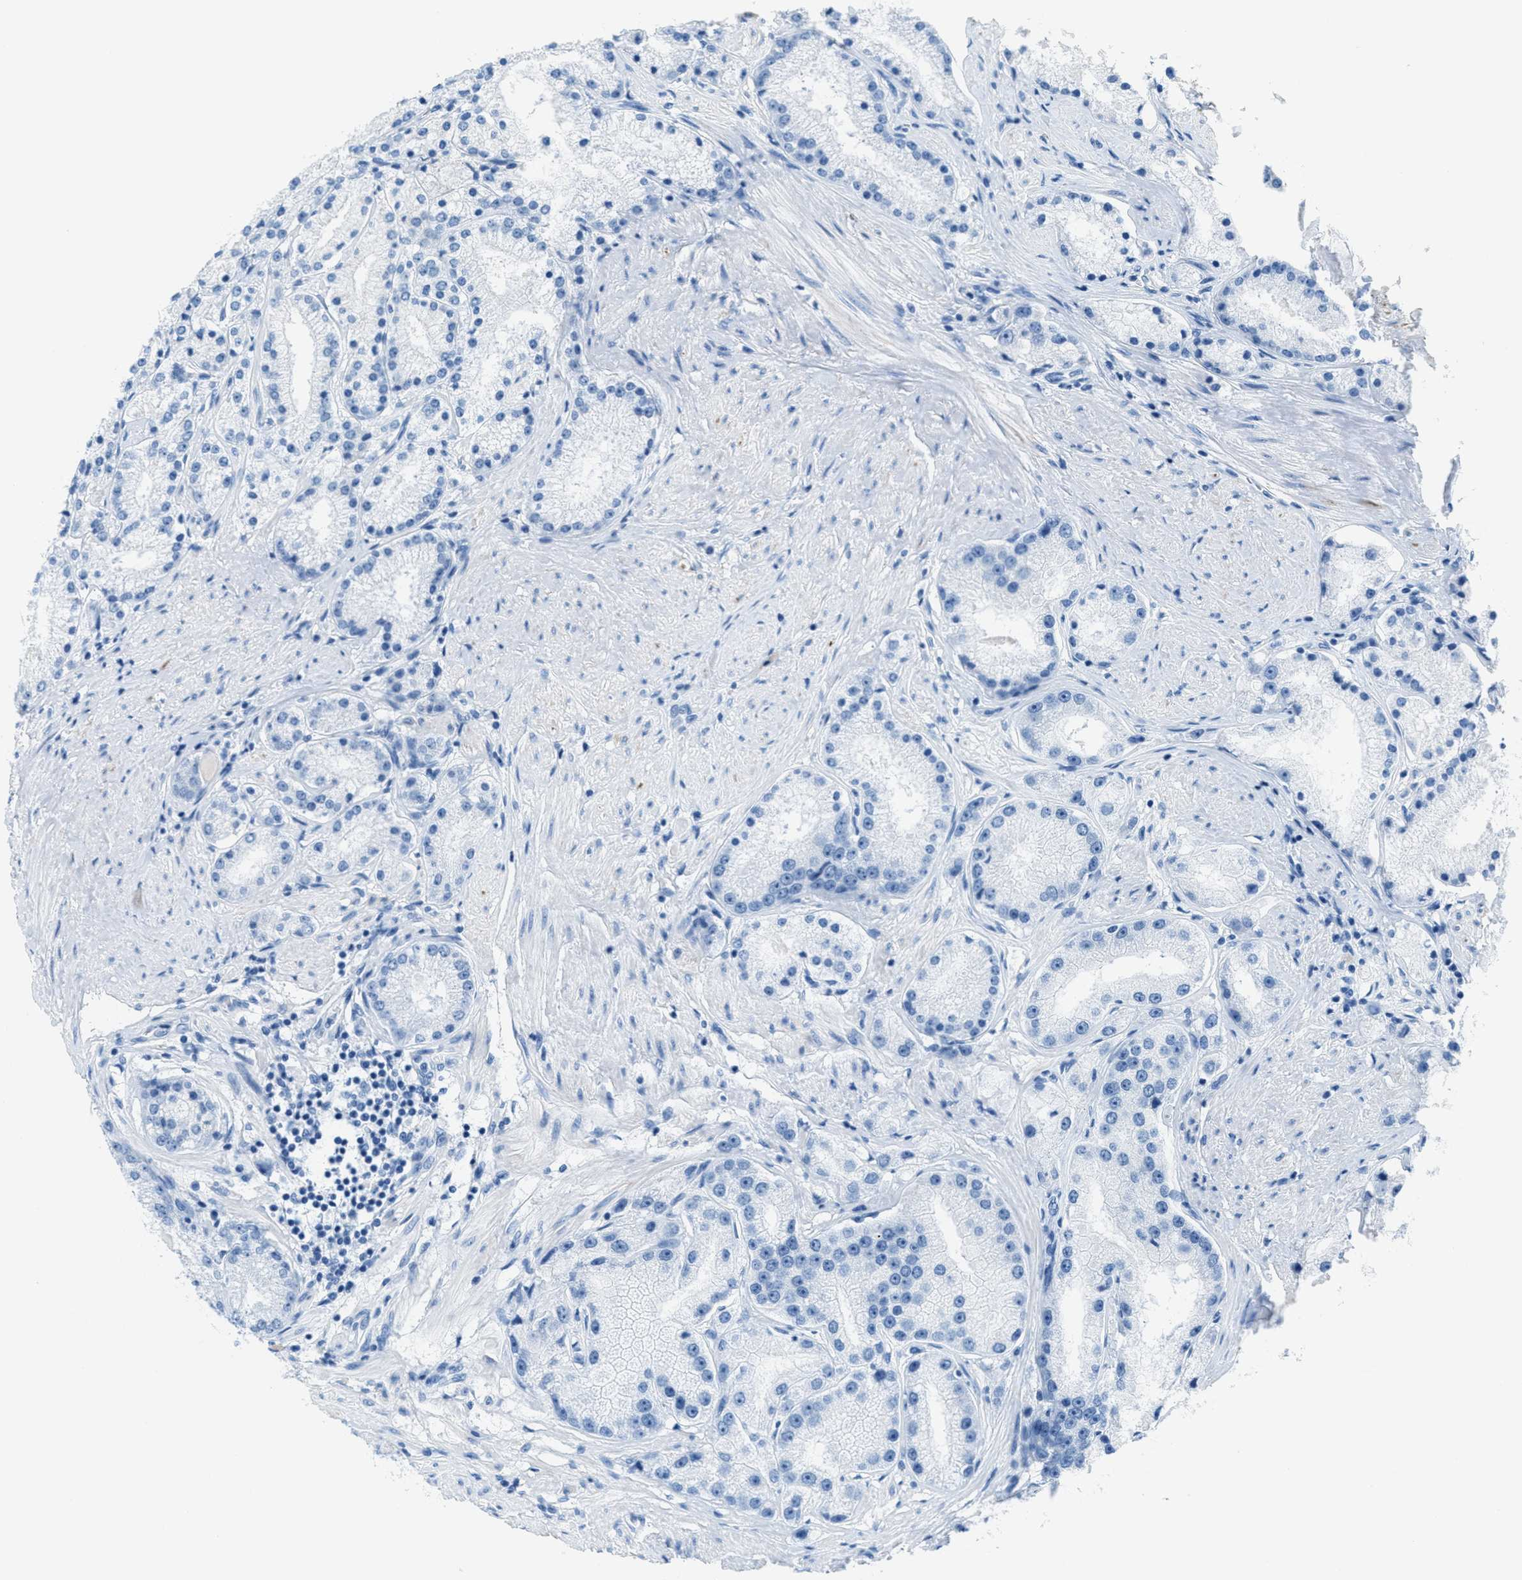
{"staining": {"intensity": "negative", "quantity": "none", "location": "none"}, "tissue": "prostate cancer", "cell_type": "Tumor cells", "image_type": "cancer", "snomed": [{"axis": "morphology", "description": "Adenocarcinoma, Low grade"}, {"axis": "topography", "description": "Prostate"}], "caption": "Immunohistochemical staining of prostate cancer reveals no significant staining in tumor cells. (DAB (3,3'-diaminobenzidine) immunohistochemistry (IHC) visualized using brightfield microscopy, high magnification).", "gene": "MGARP", "patient": {"sex": "male", "age": 63}}